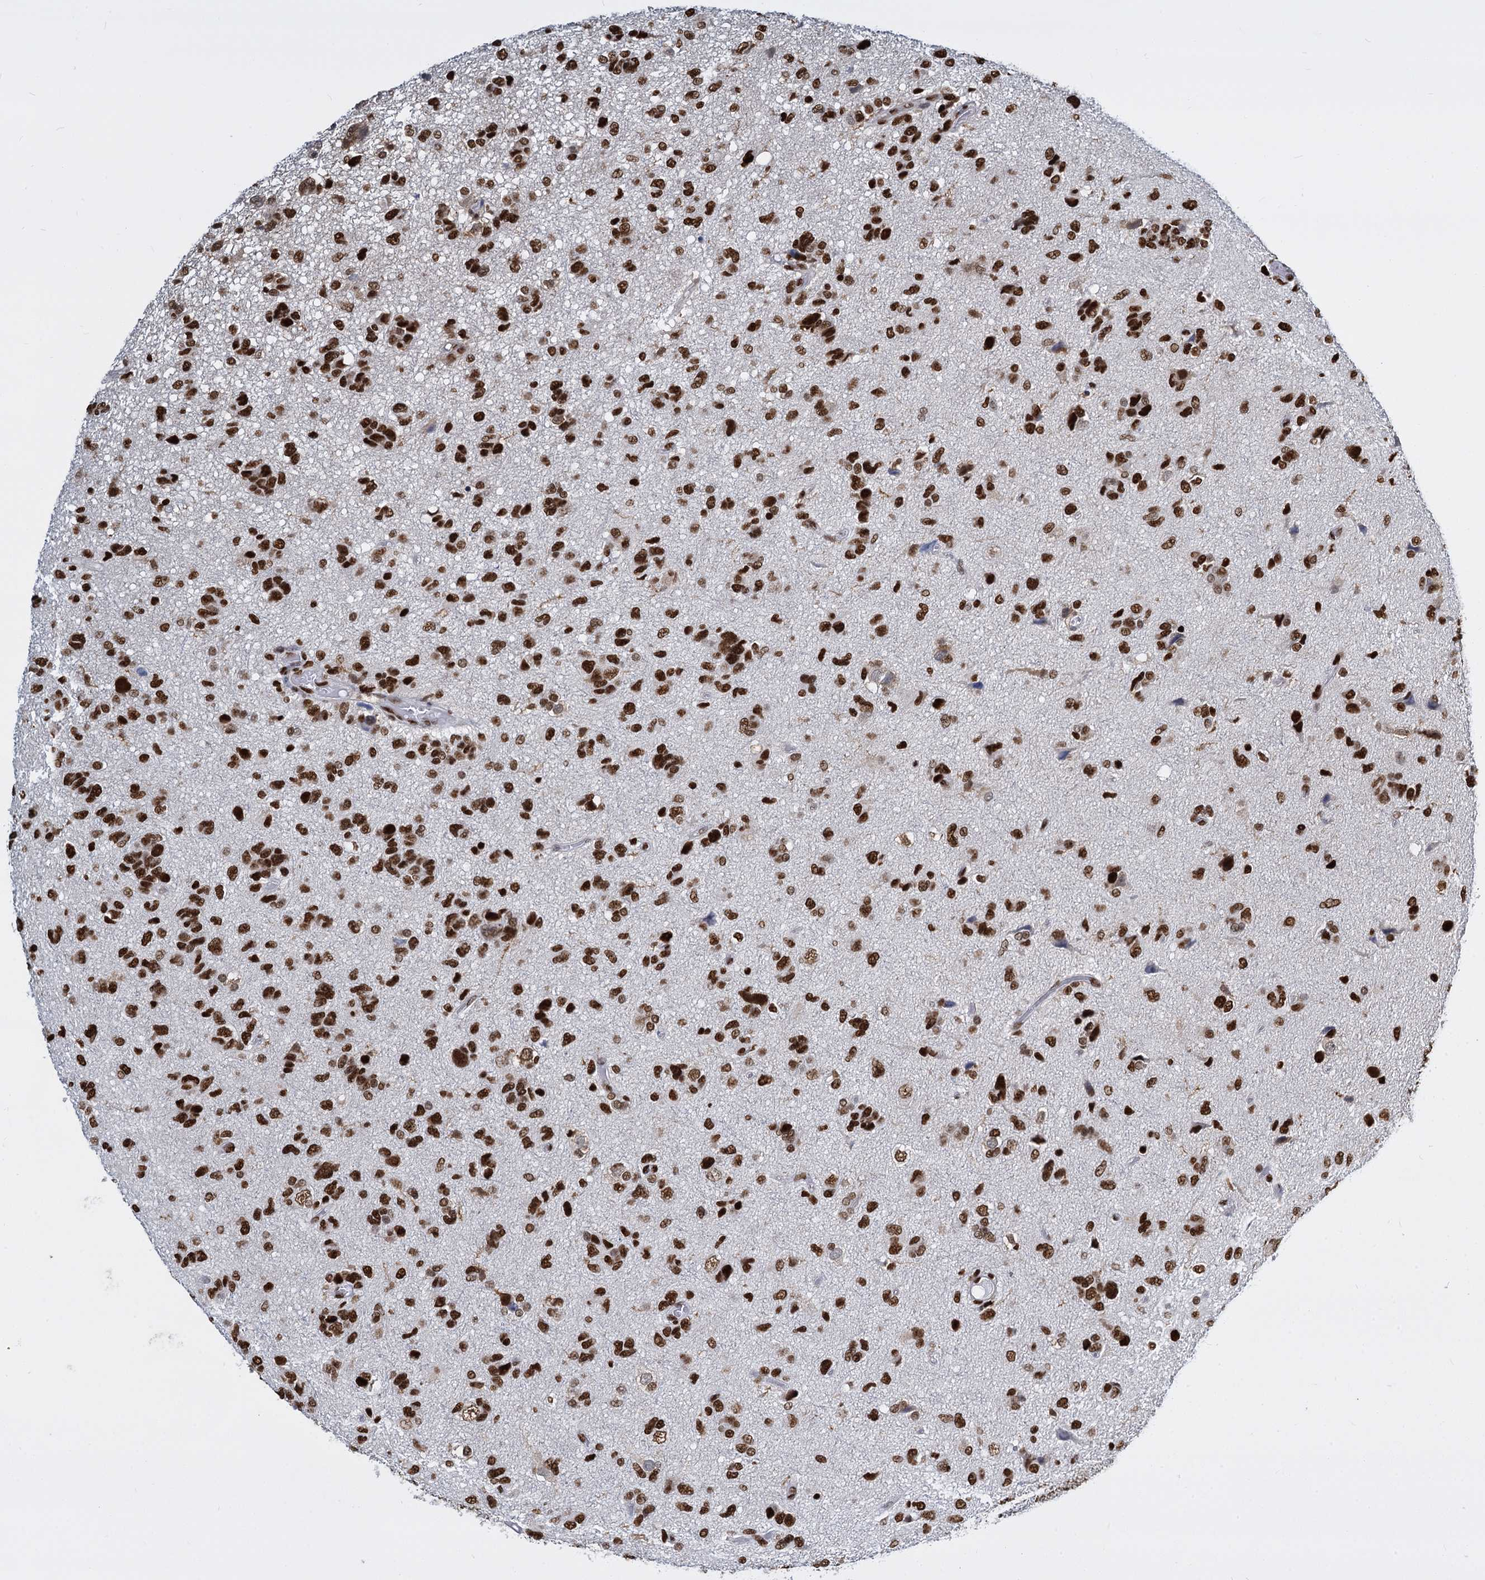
{"staining": {"intensity": "strong", "quantity": ">75%", "location": "nuclear"}, "tissue": "glioma", "cell_type": "Tumor cells", "image_type": "cancer", "snomed": [{"axis": "morphology", "description": "Glioma, malignant, High grade"}, {"axis": "topography", "description": "Brain"}], "caption": "About >75% of tumor cells in glioma exhibit strong nuclear protein positivity as visualized by brown immunohistochemical staining.", "gene": "DCPS", "patient": {"sex": "female", "age": 59}}